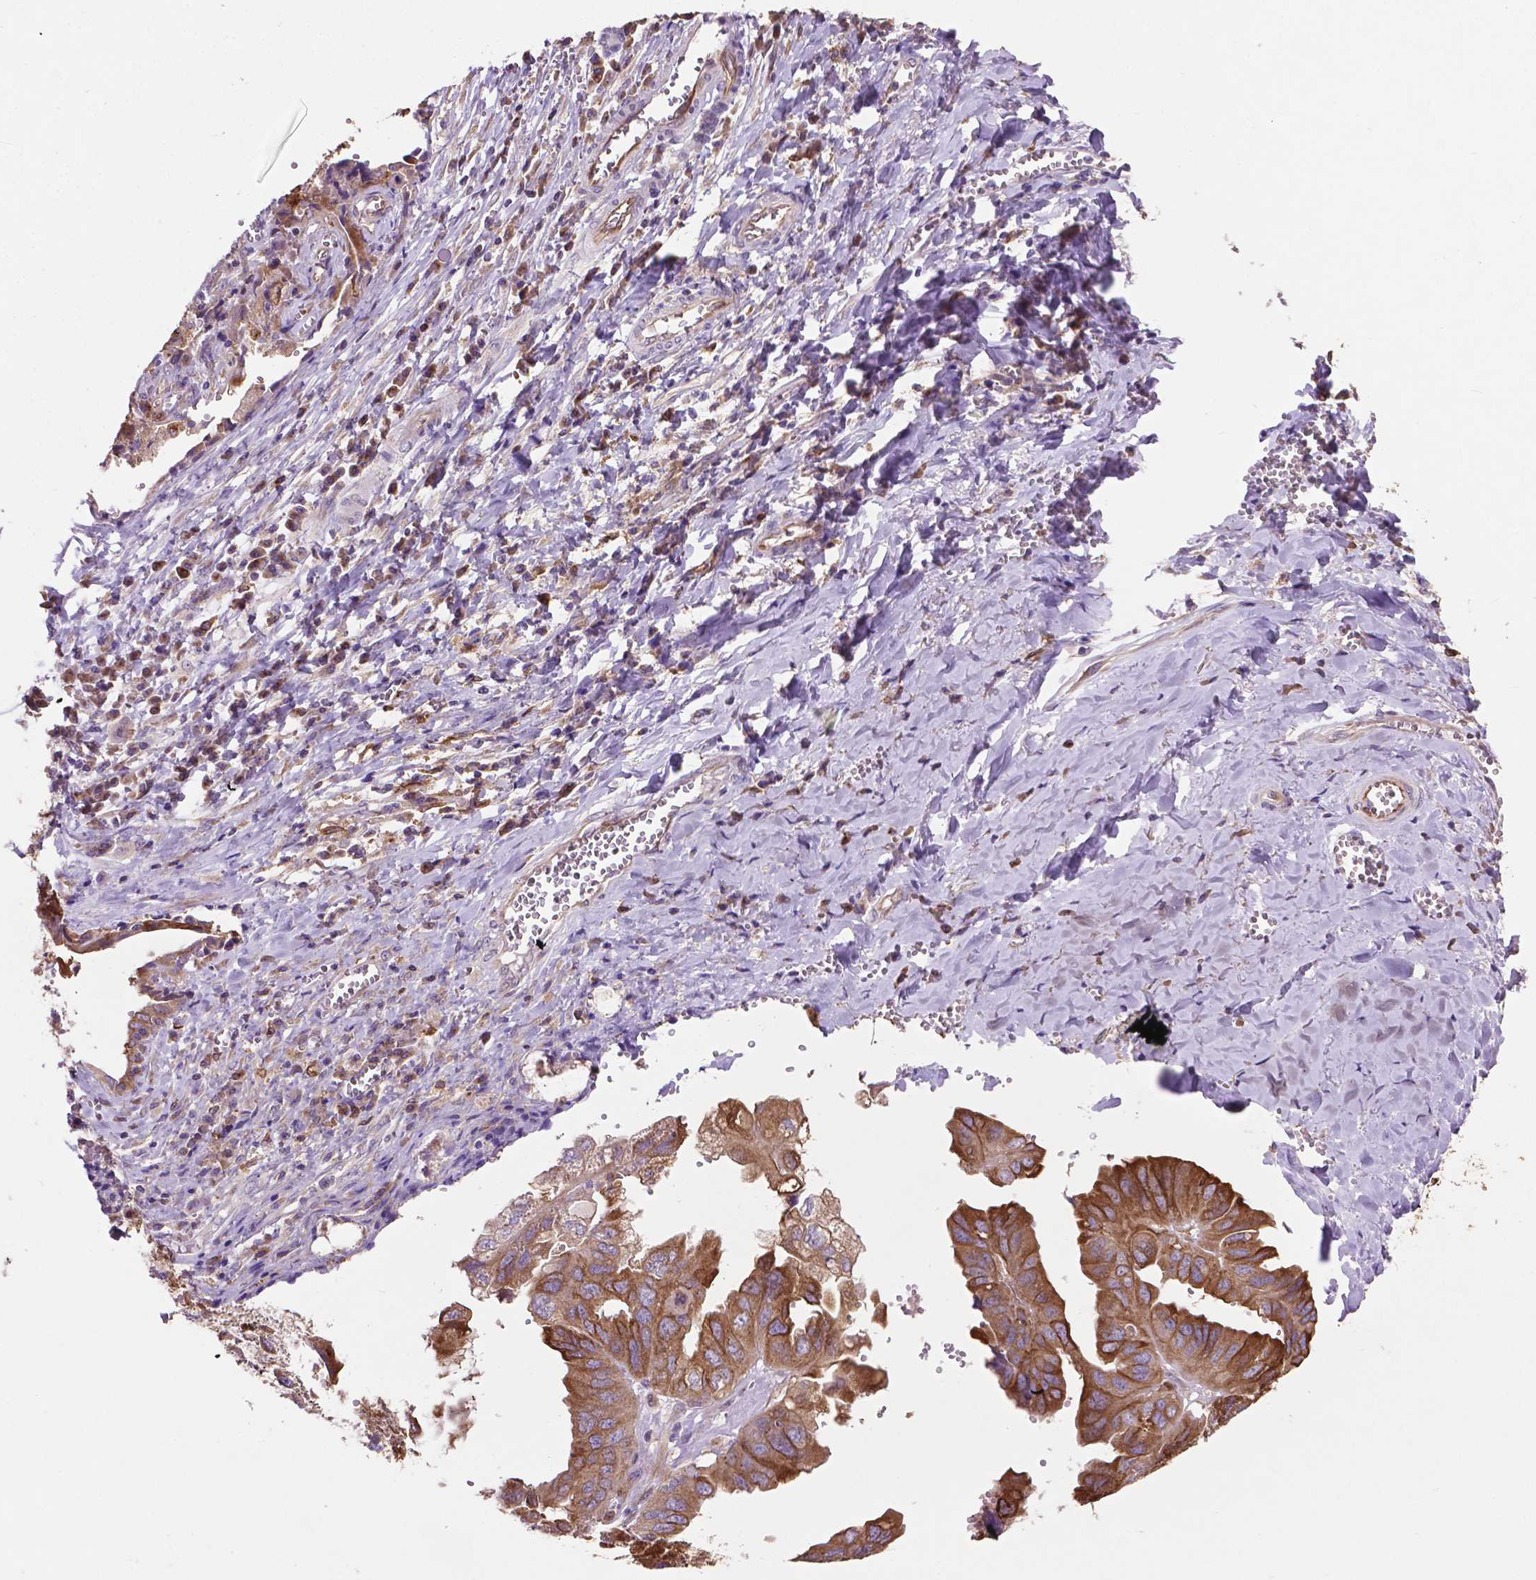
{"staining": {"intensity": "moderate", "quantity": "25%-75%", "location": "cytoplasmic/membranous"}, "tissue": "ovarian cancer", "cell_type": "Tumor cells", "image_type": "cancer", "snomed": [{"axis": "morphology", "description": "Cystadenocarcinoma, serous, NOS"}, {"axis": "topography", "description": "Ovary"}], "caption": "IHC photomicrograph of neoplastic tissue: human ovarian serous cystadenocarcinoma stained using IHC shows medium levels of moderate protein expression localized specifically in the cytoplasmic/membranous of tumor cells, appearing as a cytoplasmic/membranous brown color.", "gene": "MBTPS1", "patient": {"sex": "female", "age": 79}}